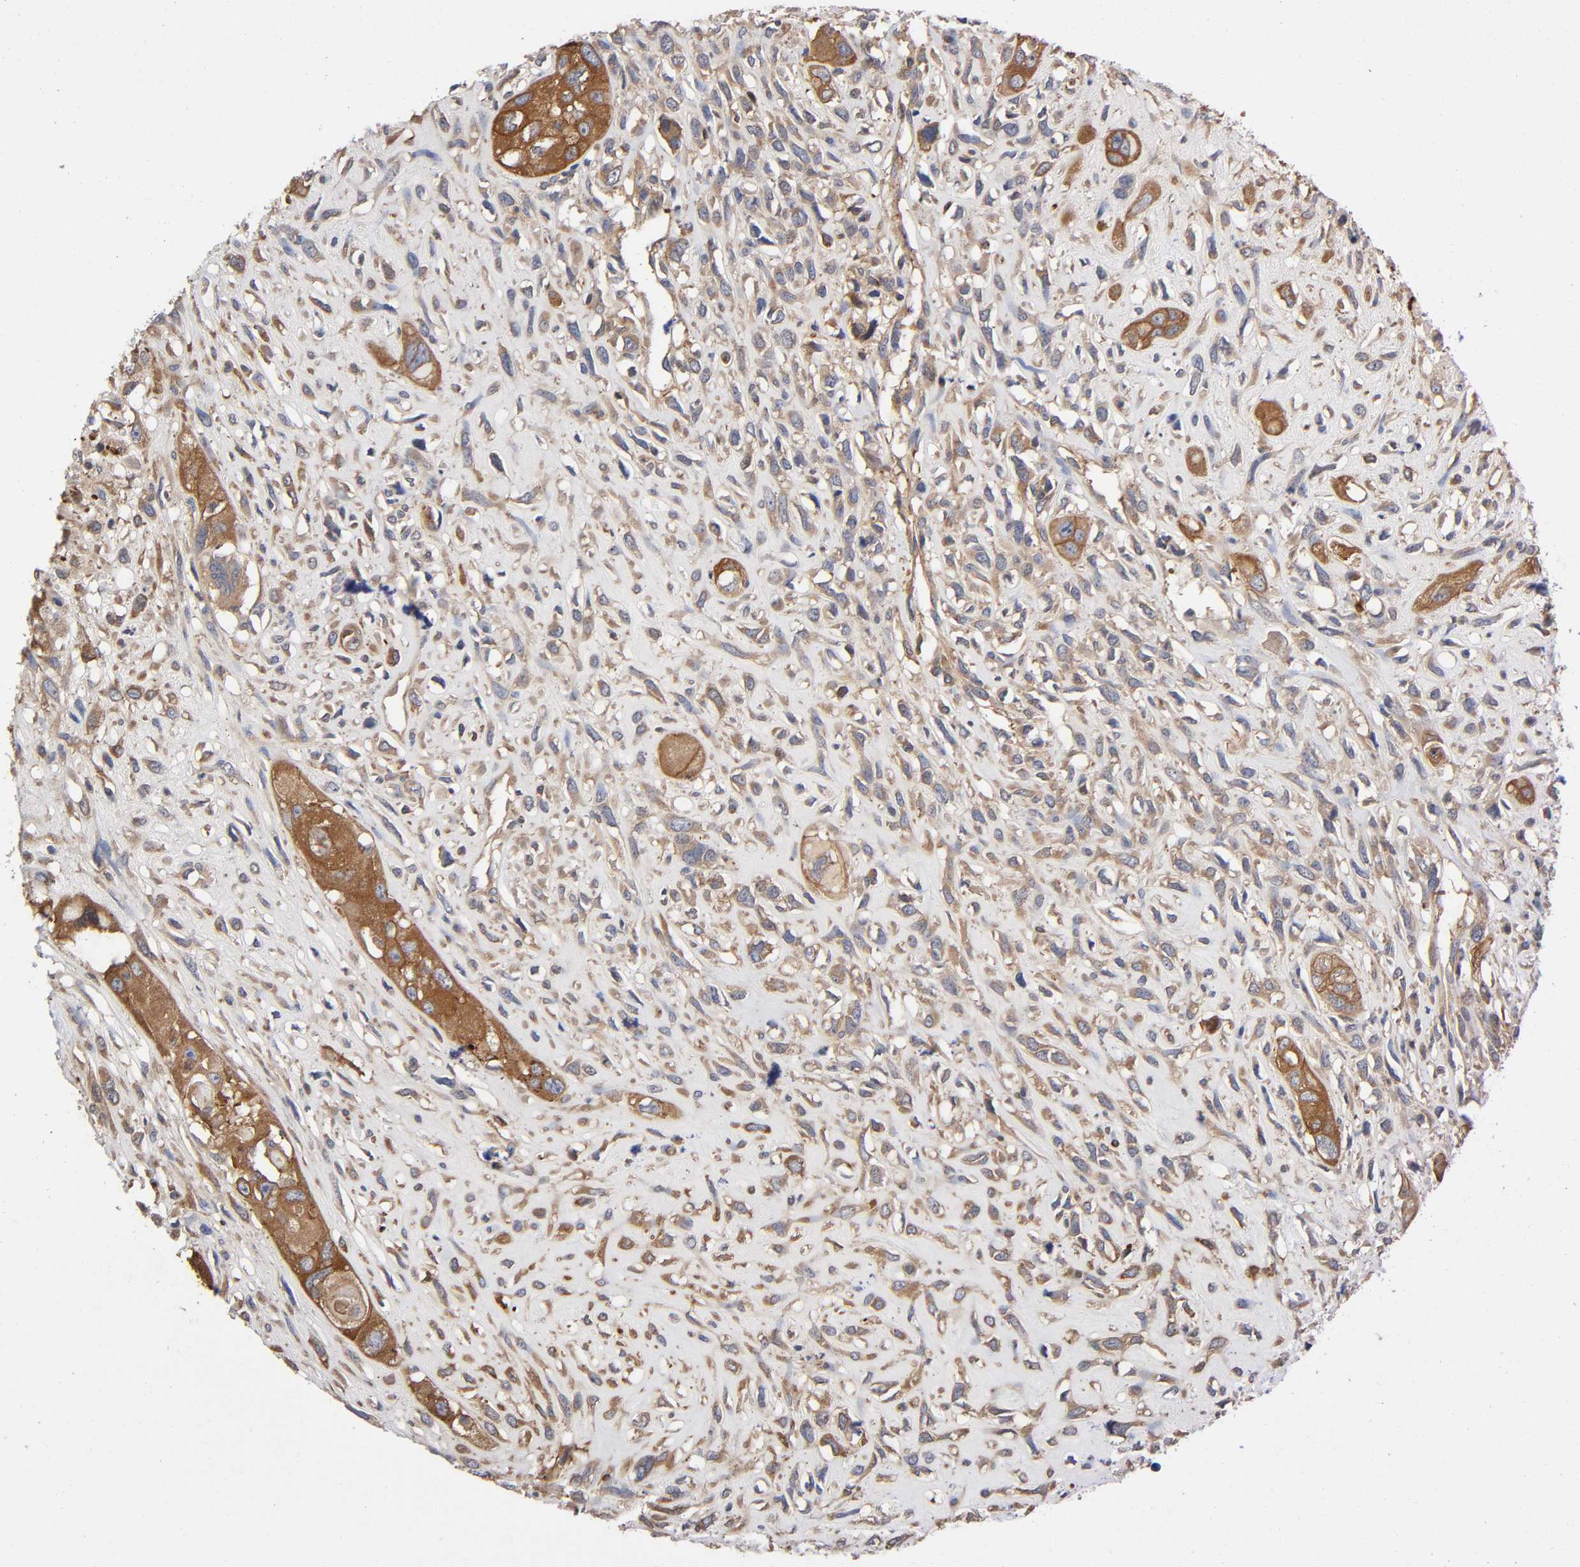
{"staining": {"intensity": "weak", "quantity": ">75%", "location": "cytoplasmic/membranous"}, "tissue": "head and neck cancer", "cell_type": "Tumor cells", "image_type": "cancer", "snomed": [{"axis": "morphology", "description": "Necrosis, NOS"}, {"axis": "morphology", "description": "Neoplasm, malignant, NOS"}, {"axis": "topography", "description": "Salivary gland"}, {"axis": "topography", "description": "Head-Neck"}], "caption": "Malignant neoplasm (head and neck) stained for a protein displays weak cytoplasmic/membranous positivity in tumor cells.", "gene": "LAMTOR2", "patient": {"sex": "male", "age": 43}}